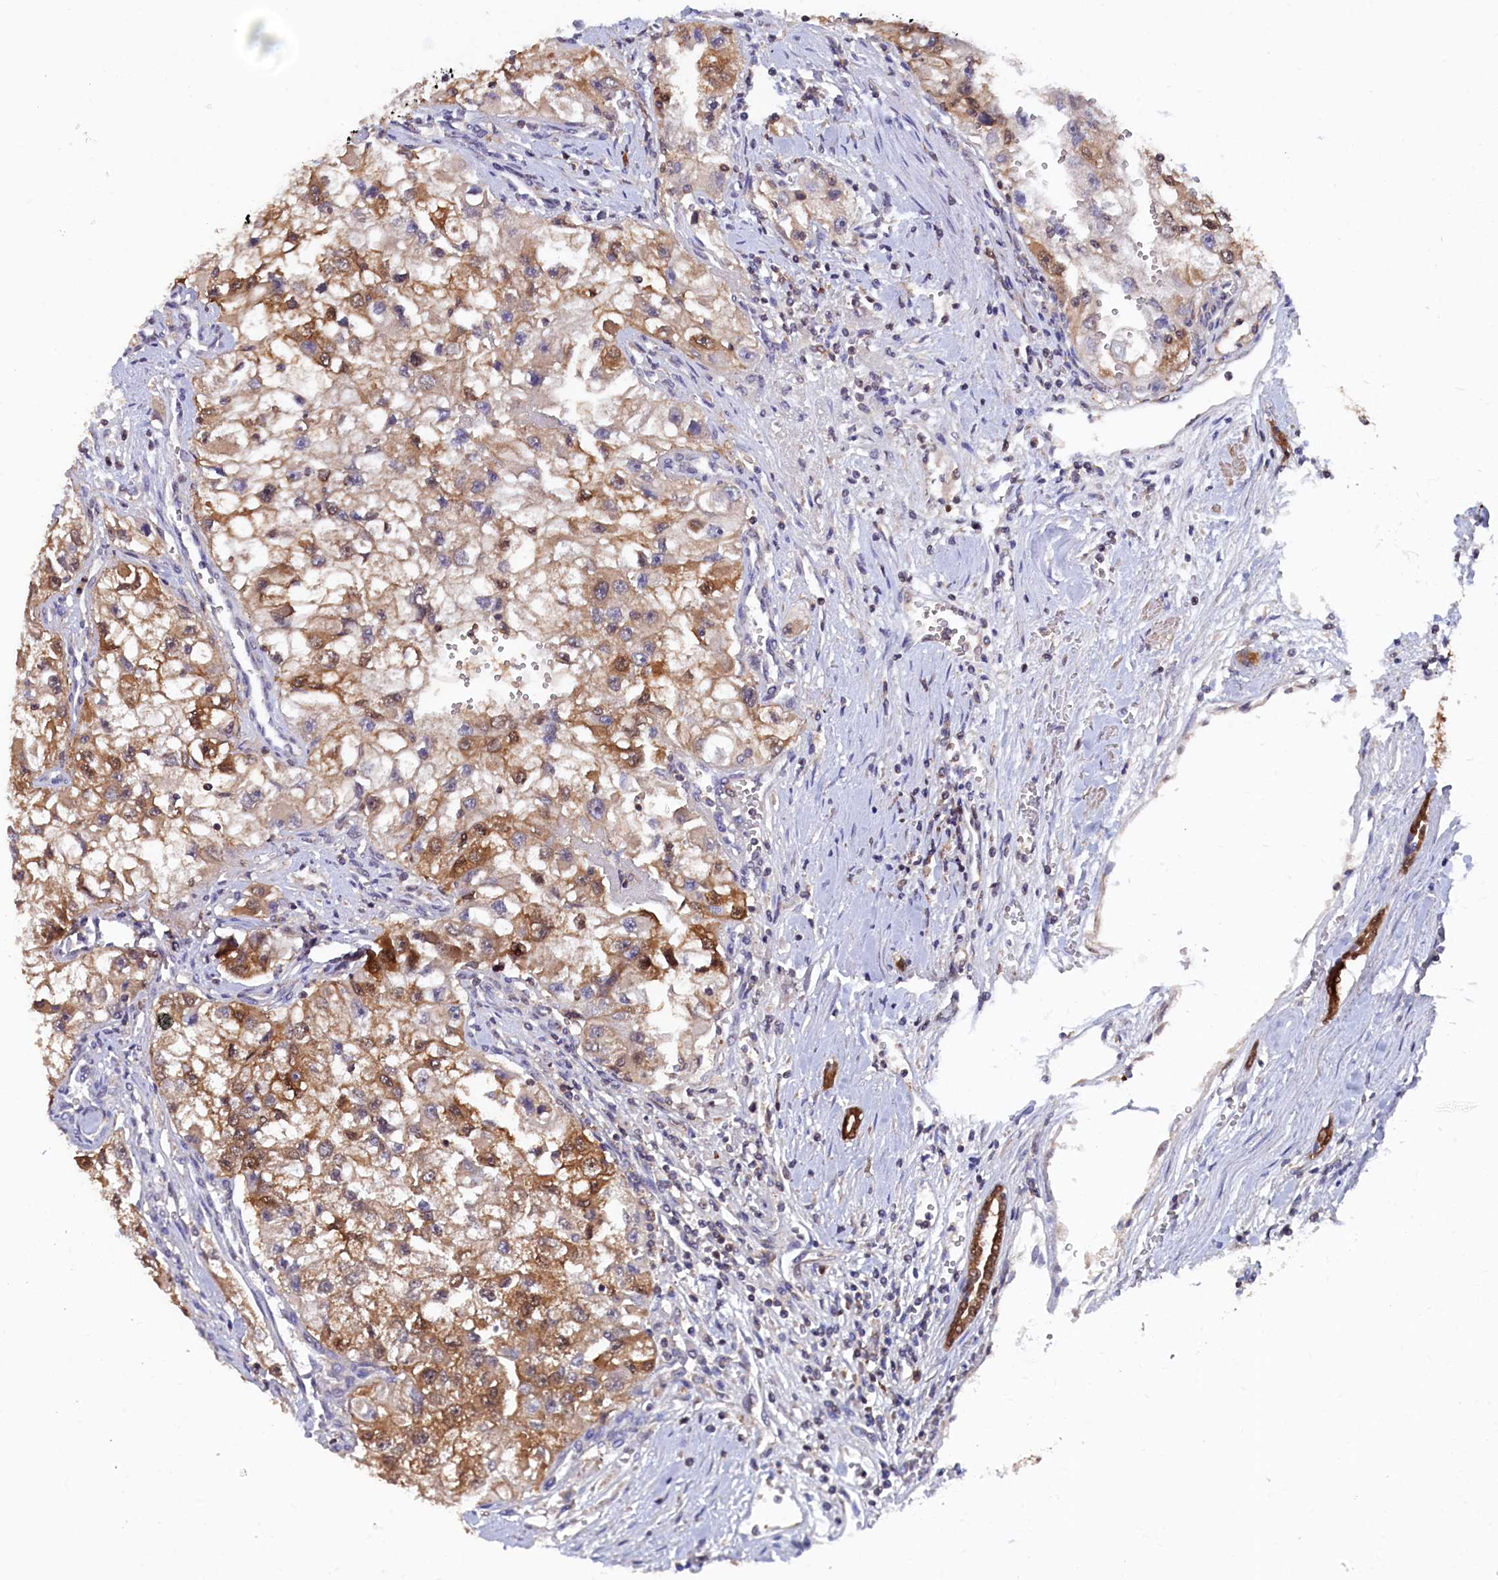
{"staining": {"intensity": "moderate", "quantity": ">75%", "location": "cytoplasmic/membranous"}, "tissue": "renal cancer", "cell_type": "Tumor cells", "image_type": "cancer", "snomed": [{"axis": "morphology", "description": "Adenocarcinoma, NOS"}, {"axis": "topography", "description": "Kidney"}], "caption": "Protein staining displays moderate cytoplasmic/membranous staining in about >75% of tumor cells in renal adenocarcinoma.", "gene": "JPT2", "patient": {"sex": "male", "age": 63}}